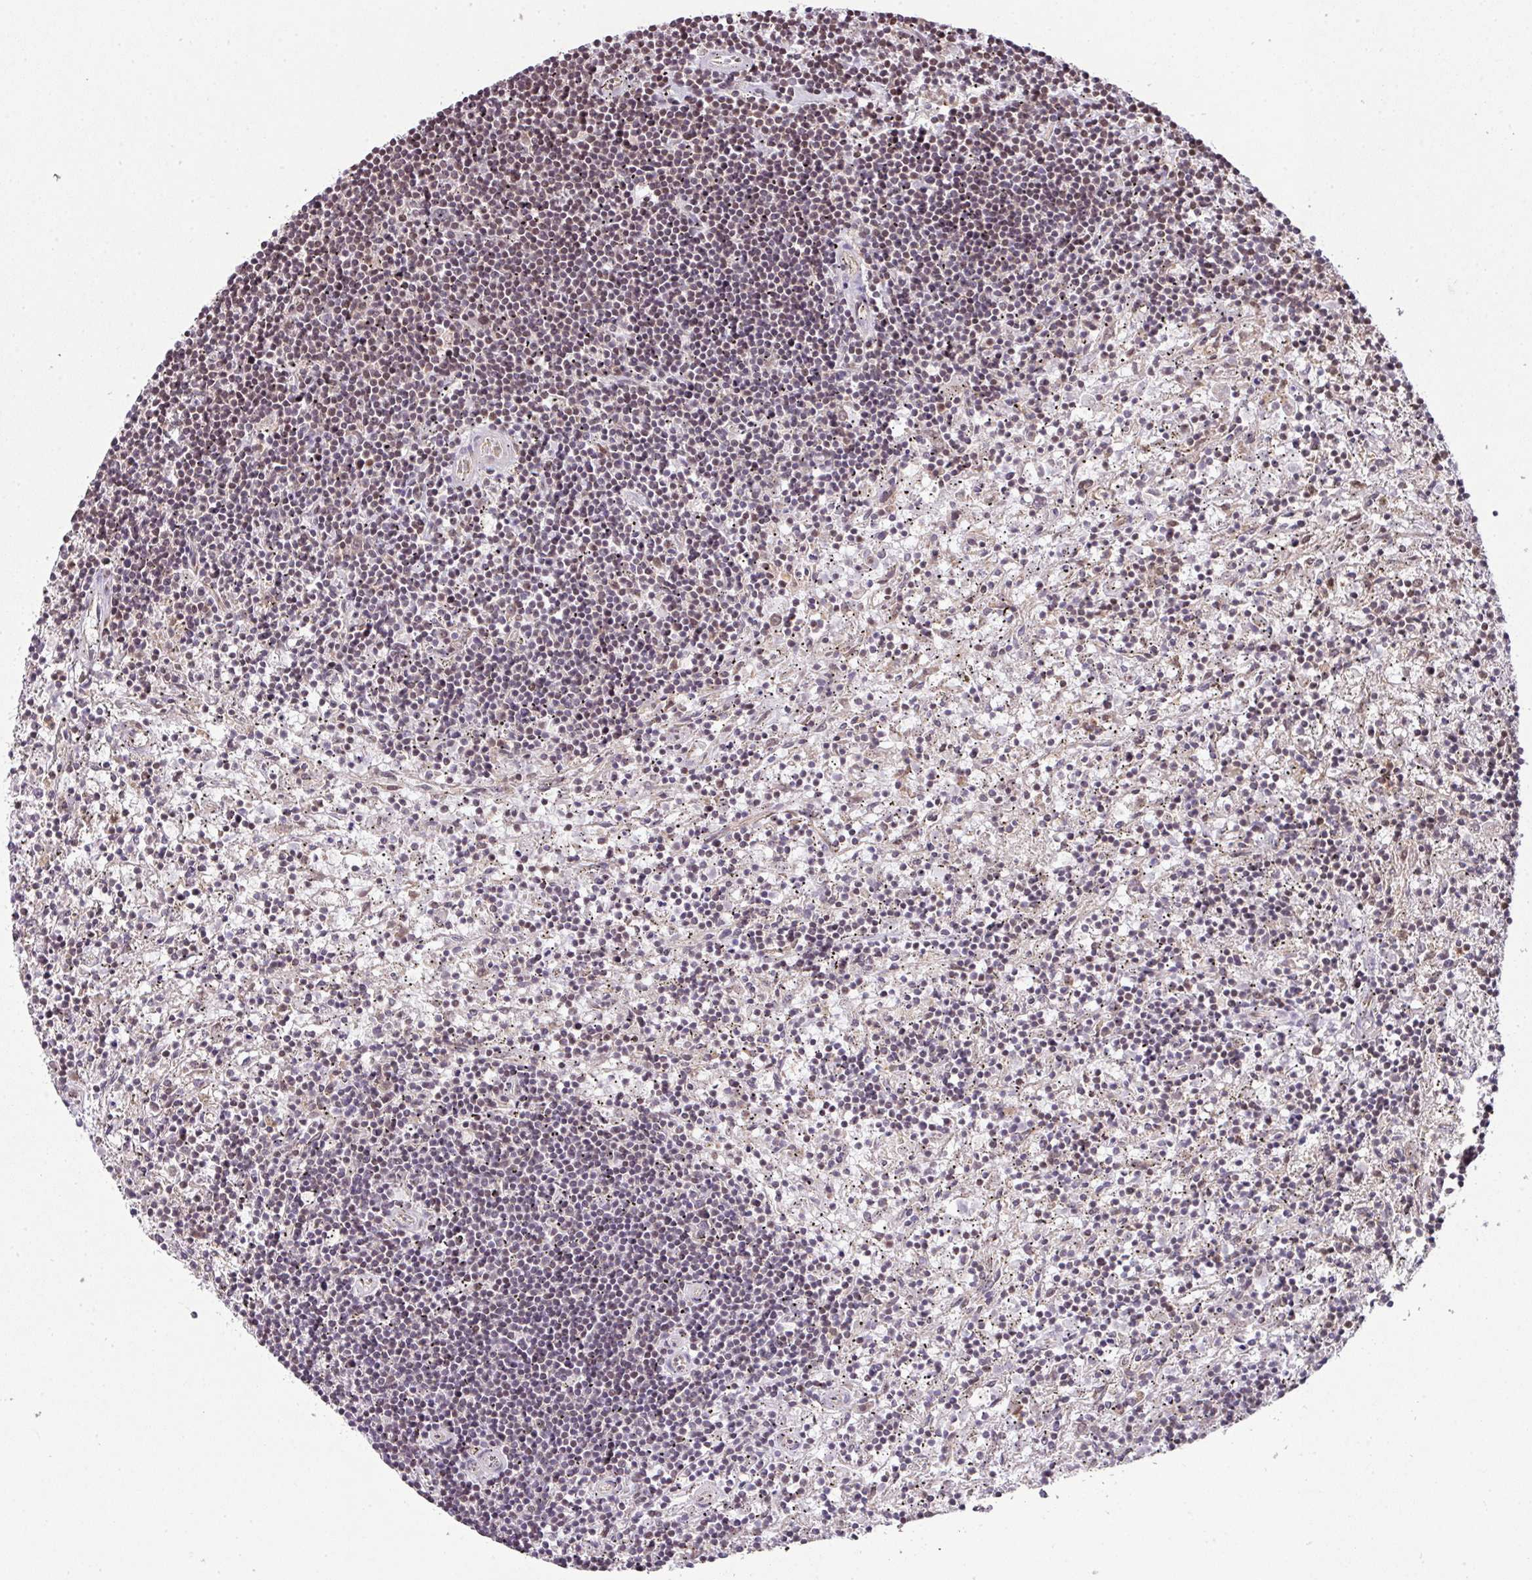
{"staining": {"intensity": "weak", "quantity": "<25%", "location": "nuclear"}, "tissue": "lymphoma", "cell_type": "Tumor cells", "image_type": "cancer", "snomed": [{"axis": "morphology", "description": "Malignant lymphoma, non-Hodgkin's type, Low grade"}, {"axis": "topography", "description": "Spleen"}], "caption": "This is a image of IHC staining of lymphoma, which shows no staining in tumor cells. Brightfield microscopy of immunohistochemistry (IHC) stained with DAB (brown) and hematoxylin (blue), captured at high magnification.", "gene": "PLK1", "patient": {"sex": "male", "age": 76}}